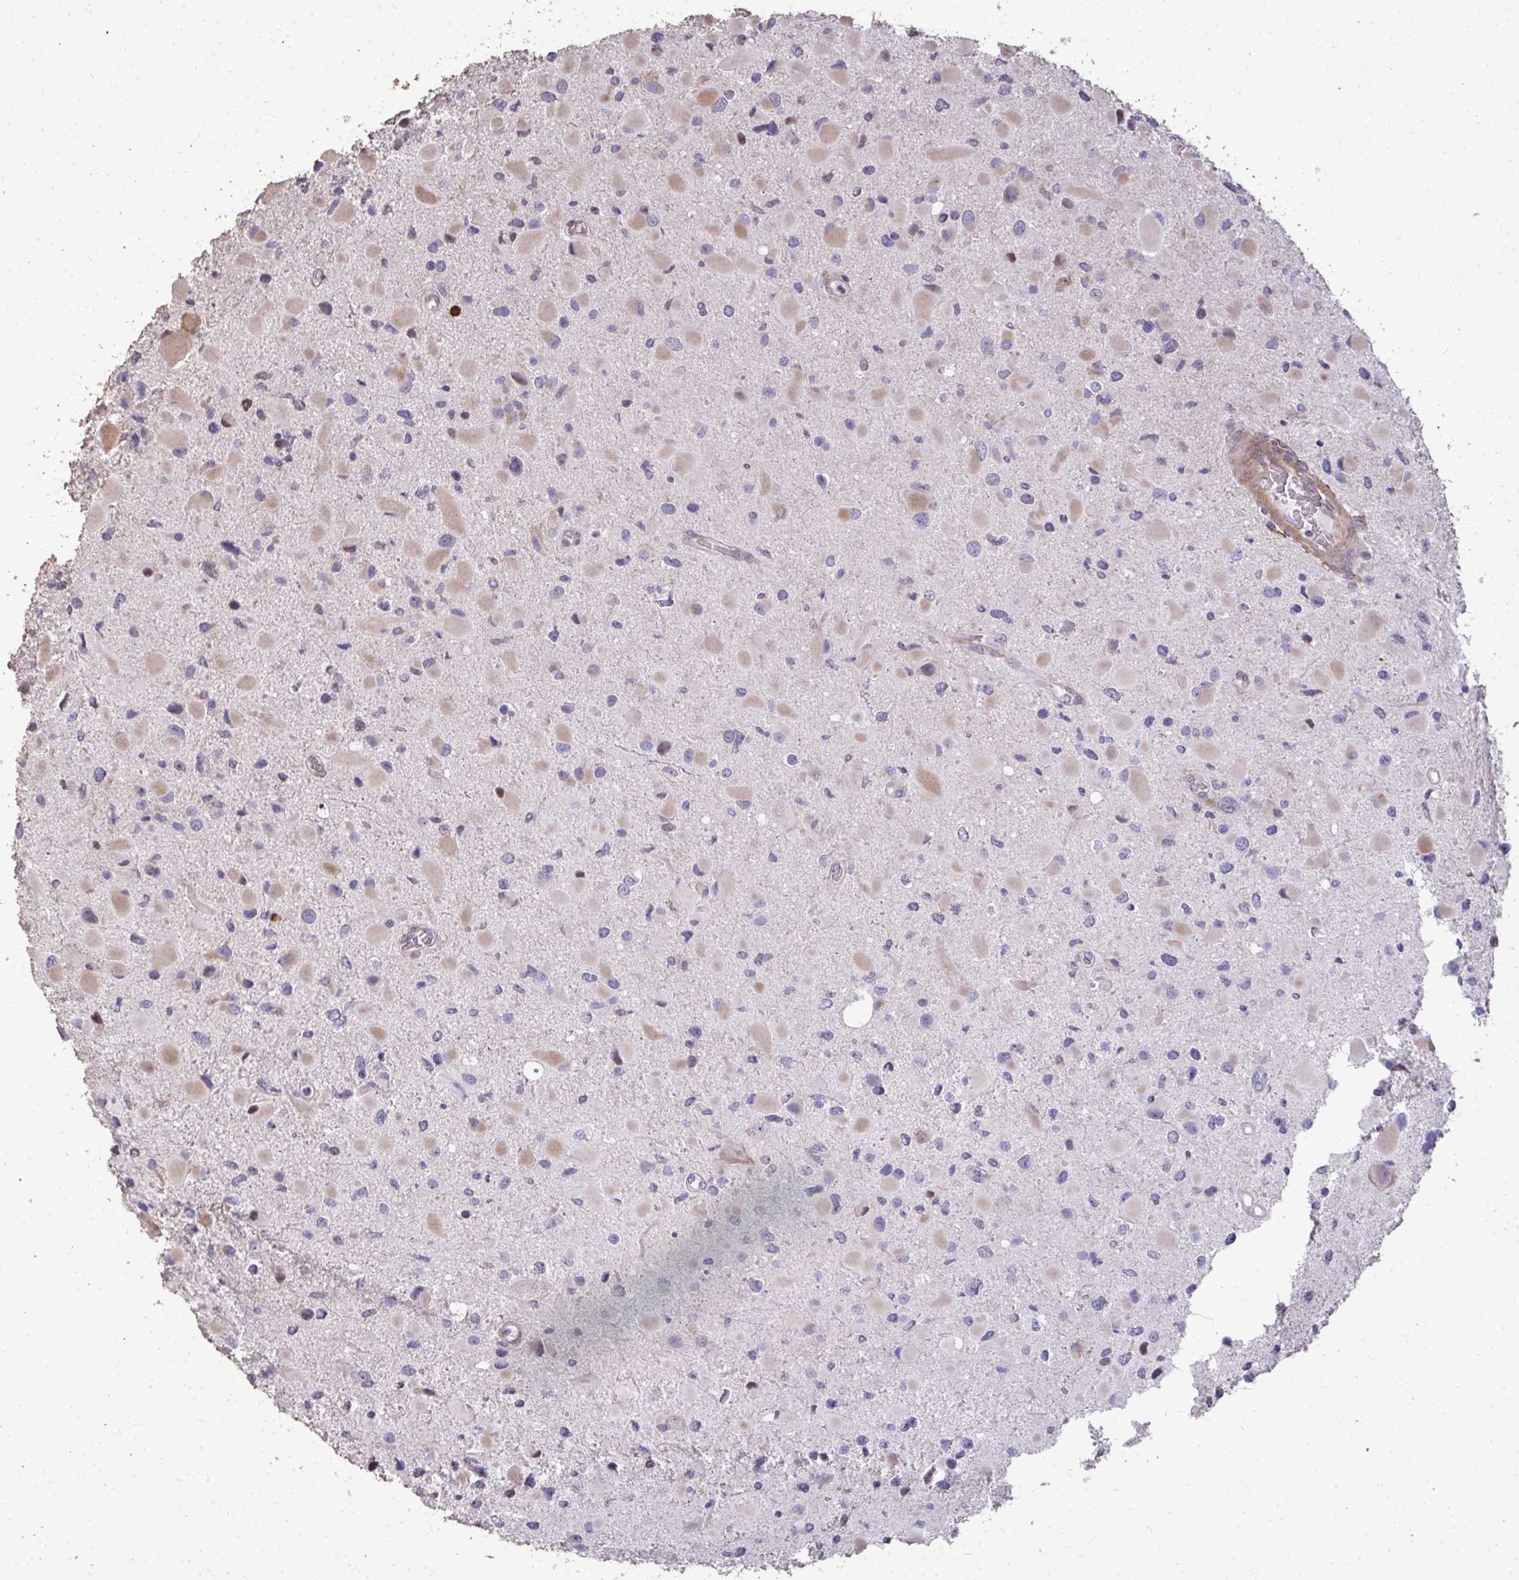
{"staining": {"intensity": "negative", "quantity": "none", "location": "none"}, "tissue": "glioma", "cell_type": "Tumor cells", "image_type": "cancer", "snomed": [{"axis": "morphology", "description": "Glioma, malignant, Low grade"}, {"axis": "topography", "description": "Brain"}], "caption": "Tumor cells show no significant protein positivity in low-grade glioma (malignant). Nuclei are stained in blue.", "gene": "FIBCD1", "patient": {"sex": "female", "age": 32}}